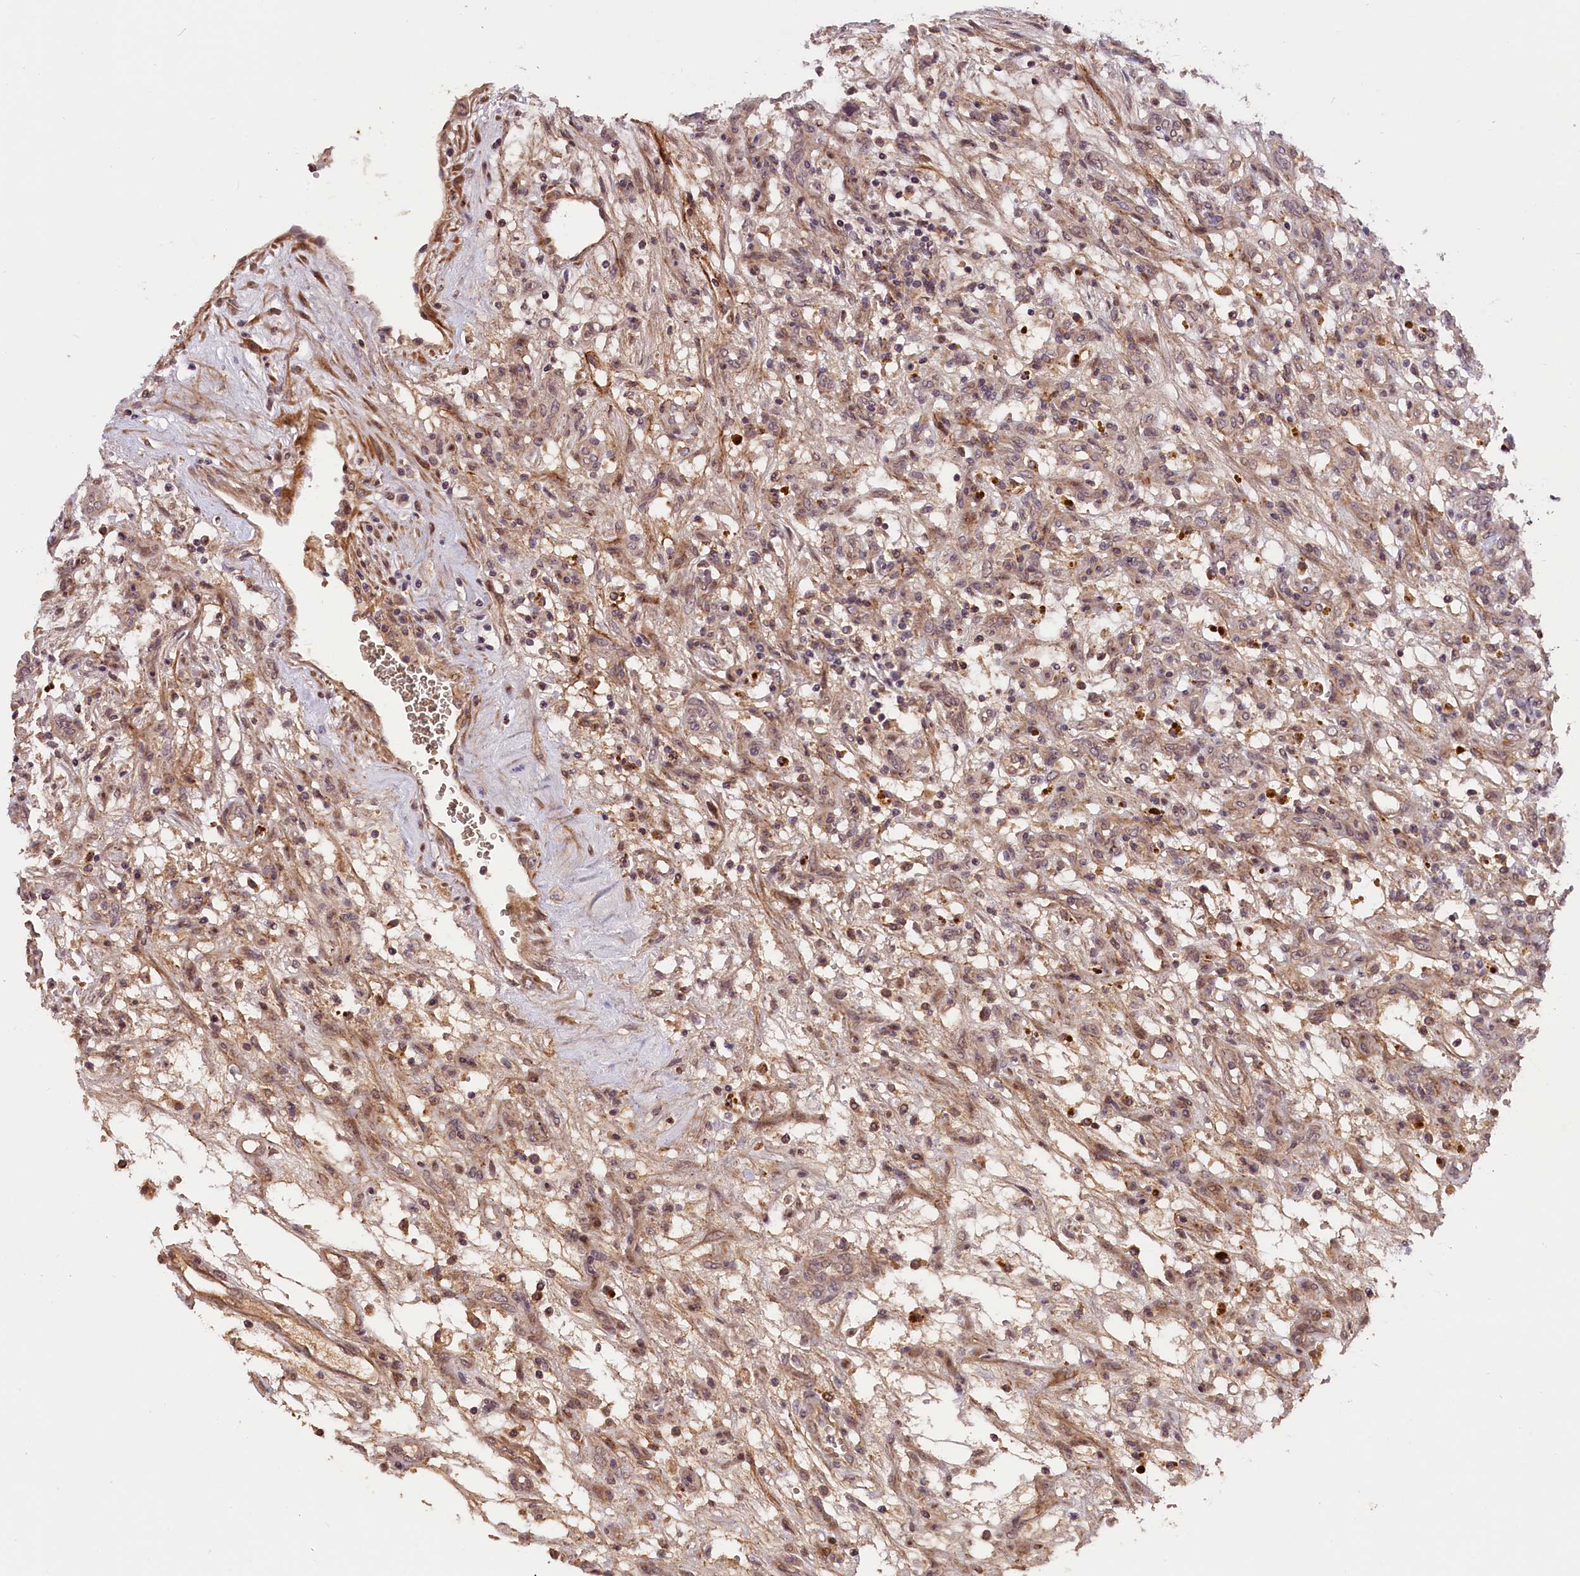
{"staining": {"intensity": "weak", "quantity": "25%-75%", "location": "cytoplasmic/membranous"}, "tissue": "renal cancer", "cell_type": "Tumor cells", "image_type": "cancer", "snomed": [{"axis": "morphology", "description": "Adenocarcinoma, NOS"}, {"axis": "topography", "description": "Kidney"}], "caption": "IHC staining of renal adenocarcinoma, which shows low levels of weak cytoplasmic/membranous staining in about 25%-75% of tumor cells indicating weak cytoplasmic/membranous protein staining. The staining was performed using DAB (3,3'-diaminobenzidine) (brown) for protein detection and nuclei were counterstained in hematoxylin (blue).", "gene": "ZNF480", "patient": {"sex": "female", "age": 57}}